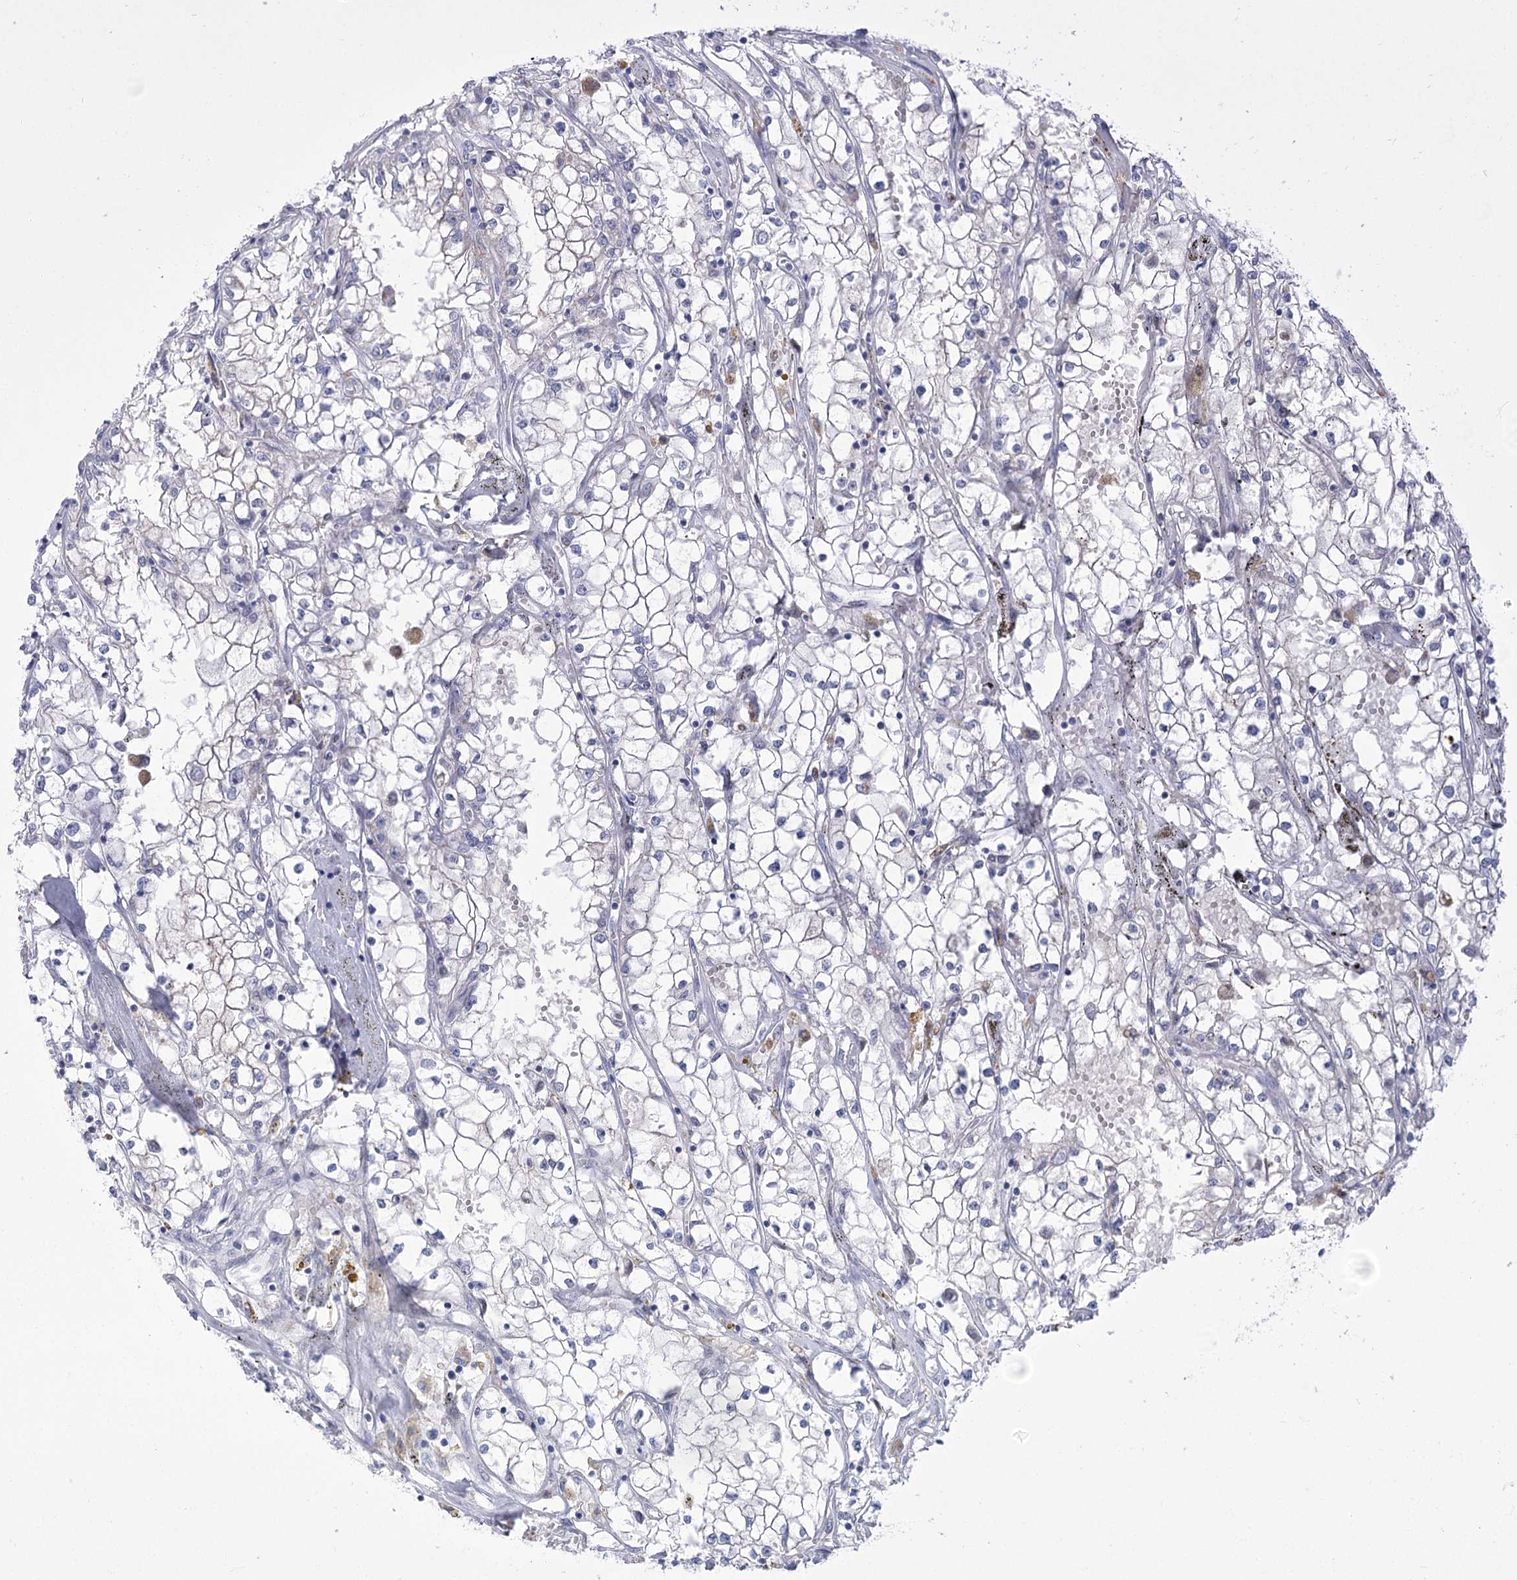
{"staining": {"intensity": "negative", "quantity": "none", "location": "none"}, "tissue": "renal cancer", "cell_type": "Tumor cells", "image_type": "cancer", "snomed": [{"axis": "morphology", "description": "Adenocarcinoma, NOS"}, {"axis": "topography", "description": "Kidney"}], "caption": "Tumor cells show no significant protein expression in renal adenocarcinoma.", "gene": "BEND7", "patient": {"sex": "male", "age": 56}}